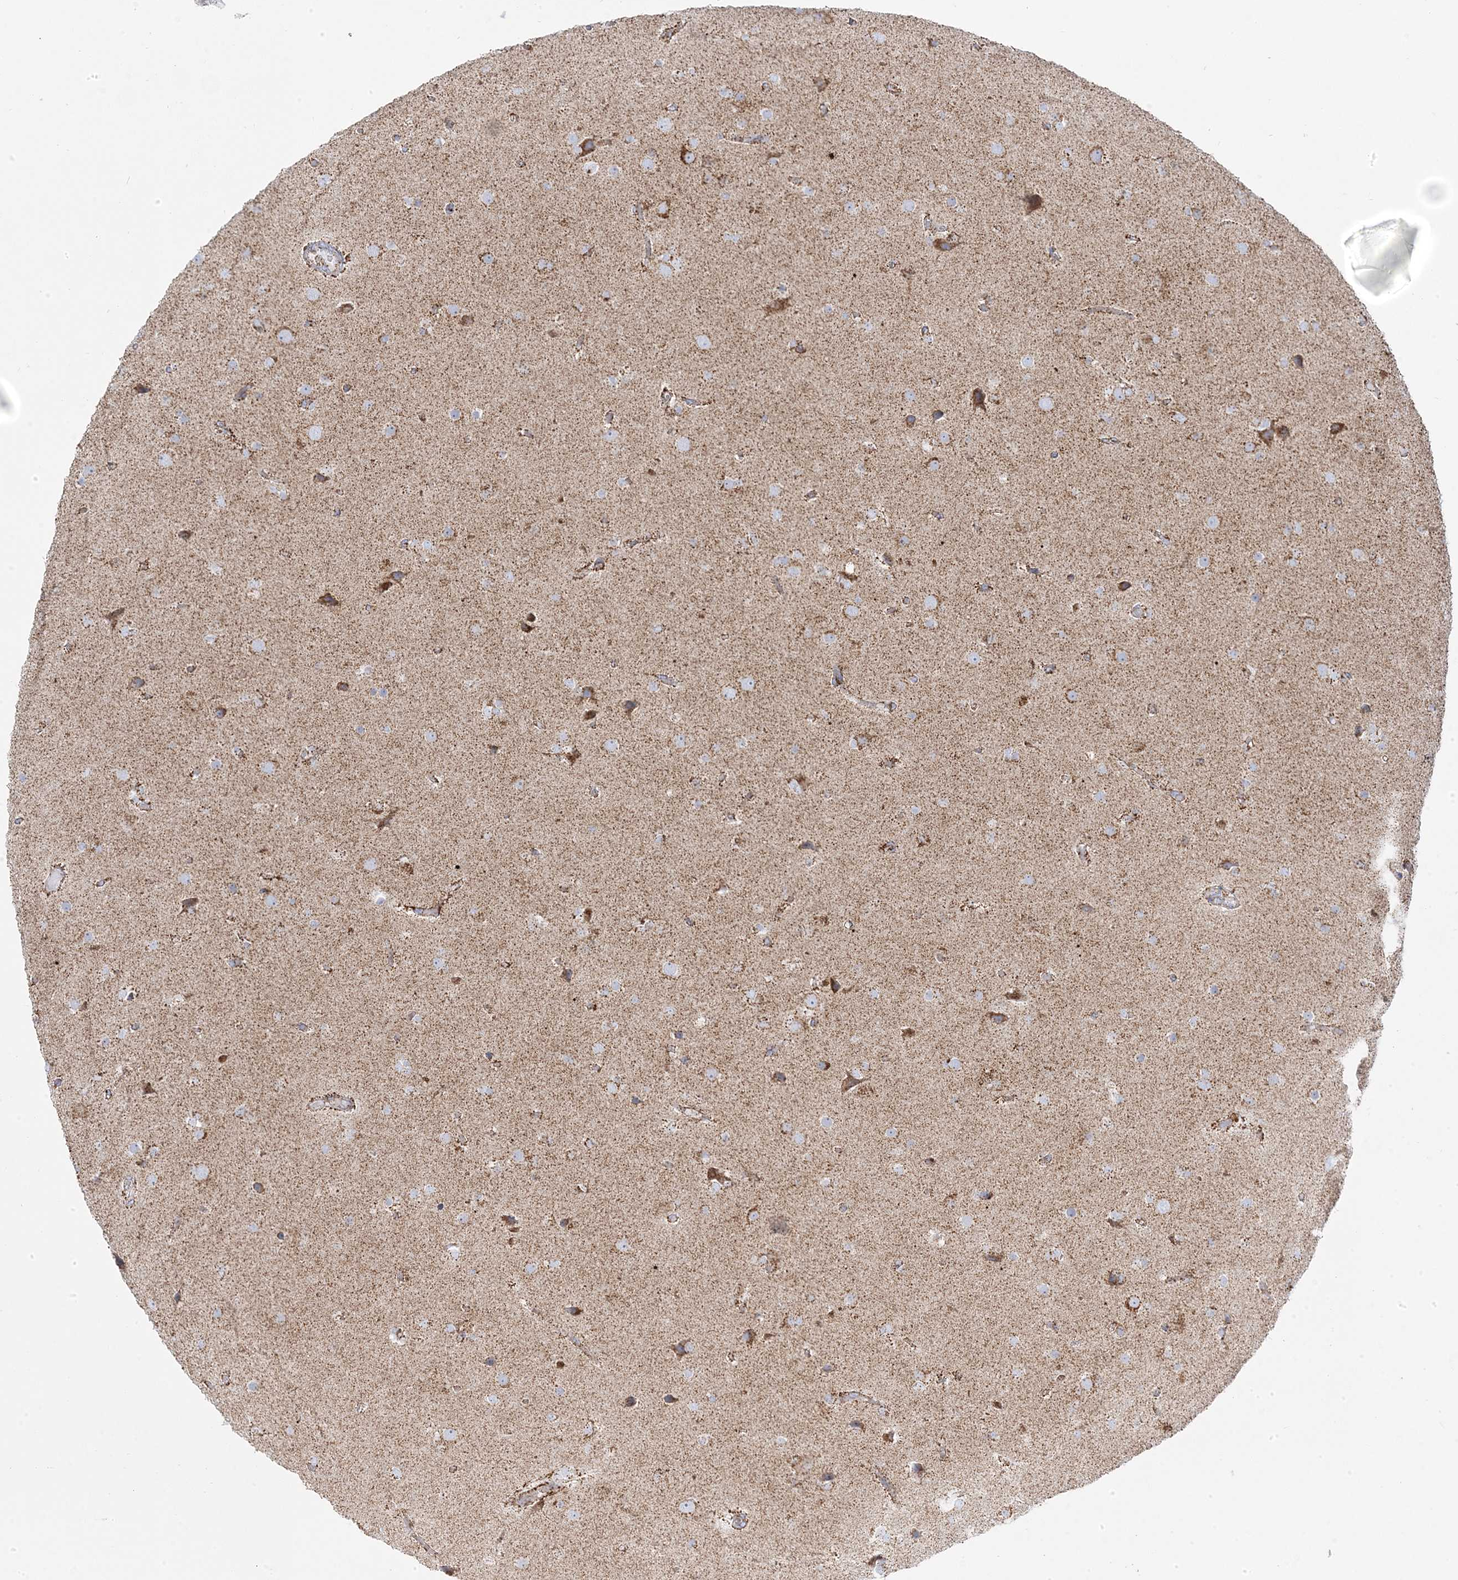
{"staining": {"intensity": "moderate", "quantity": "<25%", "location": "cytoplasmic/membranous"}, "tissue": "glioma", "cell_type": "Tumor cells", "image_type": "cancer", "snomed": [{"axis": "morphology", "description": "Glioma, malignant, High grade"}, {"axis": "topography", "description": "Cerebral cortex"}], "caption": "This image demonstrates malignant high-grade glioma stained with immunohistochemistry (IHC) to label a protein in brown. The cytoplasmic/membranous of tumor cells show moderate positivity for the protein. Nuclei are counter-stained blue.", "gene": "PCCB", "patient": {"sex": "female", "age": 36}}